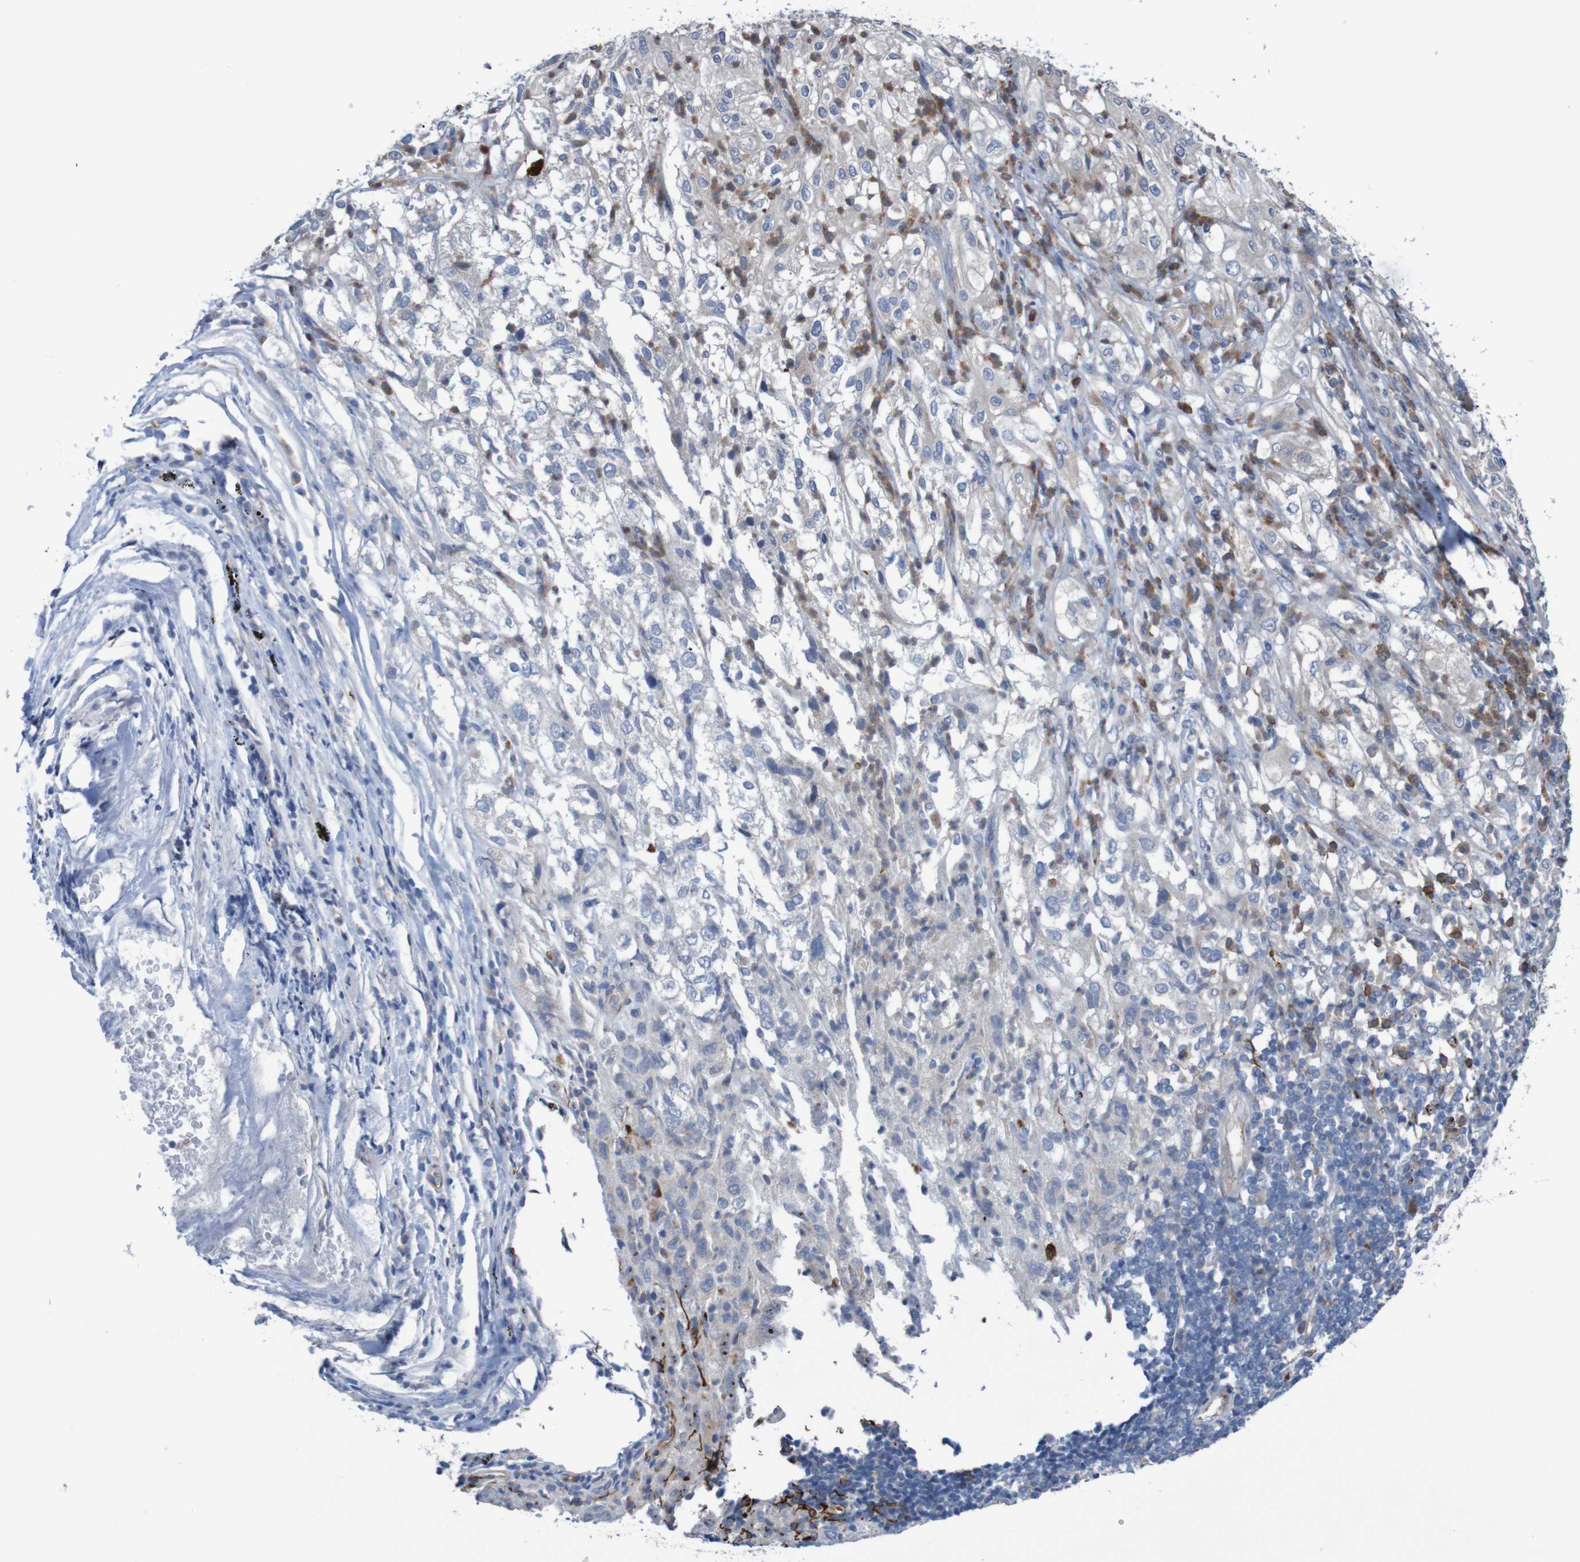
{"staining": {"intensity": "negative", "quantity": "none", "location": "none"}, "tissue": "lung cancer", "cell_type": "Tumor cells", "image_type": "cancer", "snomed": [{"axis": "morphology", "description": "Inflammation, NOS"}, {"axis": "morphology", "description": "Squamous cell carcinoma, NOS"}, {"axis": "topography", "description": "Lymph node"}, {"axis": "topography", "description": "Soft tissue"}, {"axis": "topography", "description": "Lung"}], "caption": "This is a image of immunohistochemistry staining of lung cancer (squamous cell carcinoma), which shows no staining in tumor cells. (Stains: DAB (3,3'-diaminobenzidine) IHC with hematoxylin counter stain, Microscopy: brightfield microscopy at high magnification).", "gene": "ANGPT4", "patient": {"sex": "male", "age": 66}}